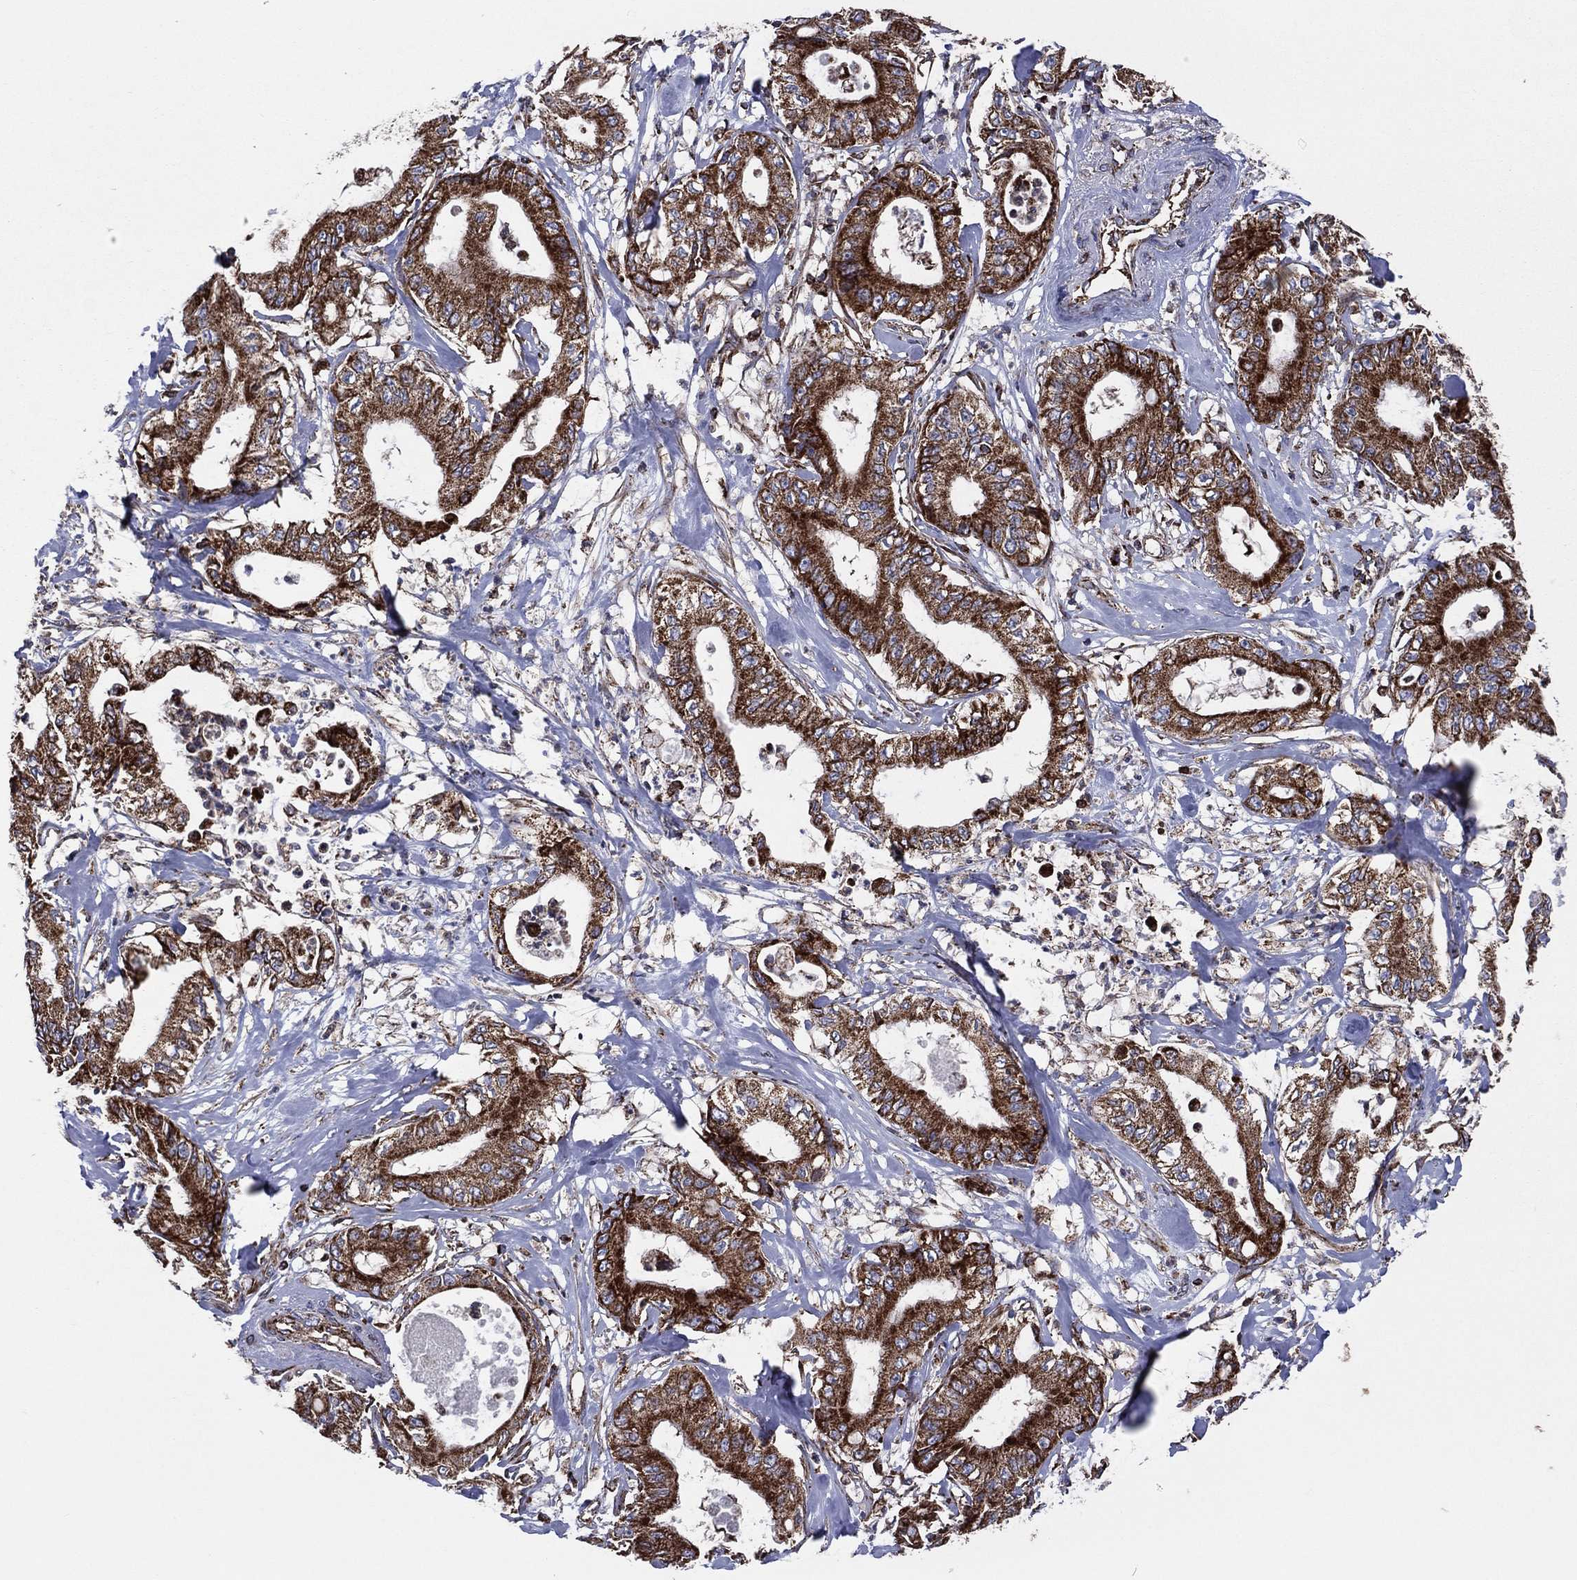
{"staining": {"intensity": "strong", "quantity": ">75%", "location": "cytoplasmic/membranous"}, "tissue": "pancreatic cancer", "cell_type": "Tumor cells", "image_type": "cancer", "snomed": [{"axis": "morphology", "description": "Adenocarcinoma, NOS"}, {"axis": "topography", "description": "Pancreas"}], "caption": "This image displays immunohistochemistry staining of human pancreatic cancer (adenocarcinoma), with high strong cytoplasmic/membranous positivity in about >75% of tumor cells.", "gene": "ANKRD37", "patient": {"sex": "male", "age": 71}}